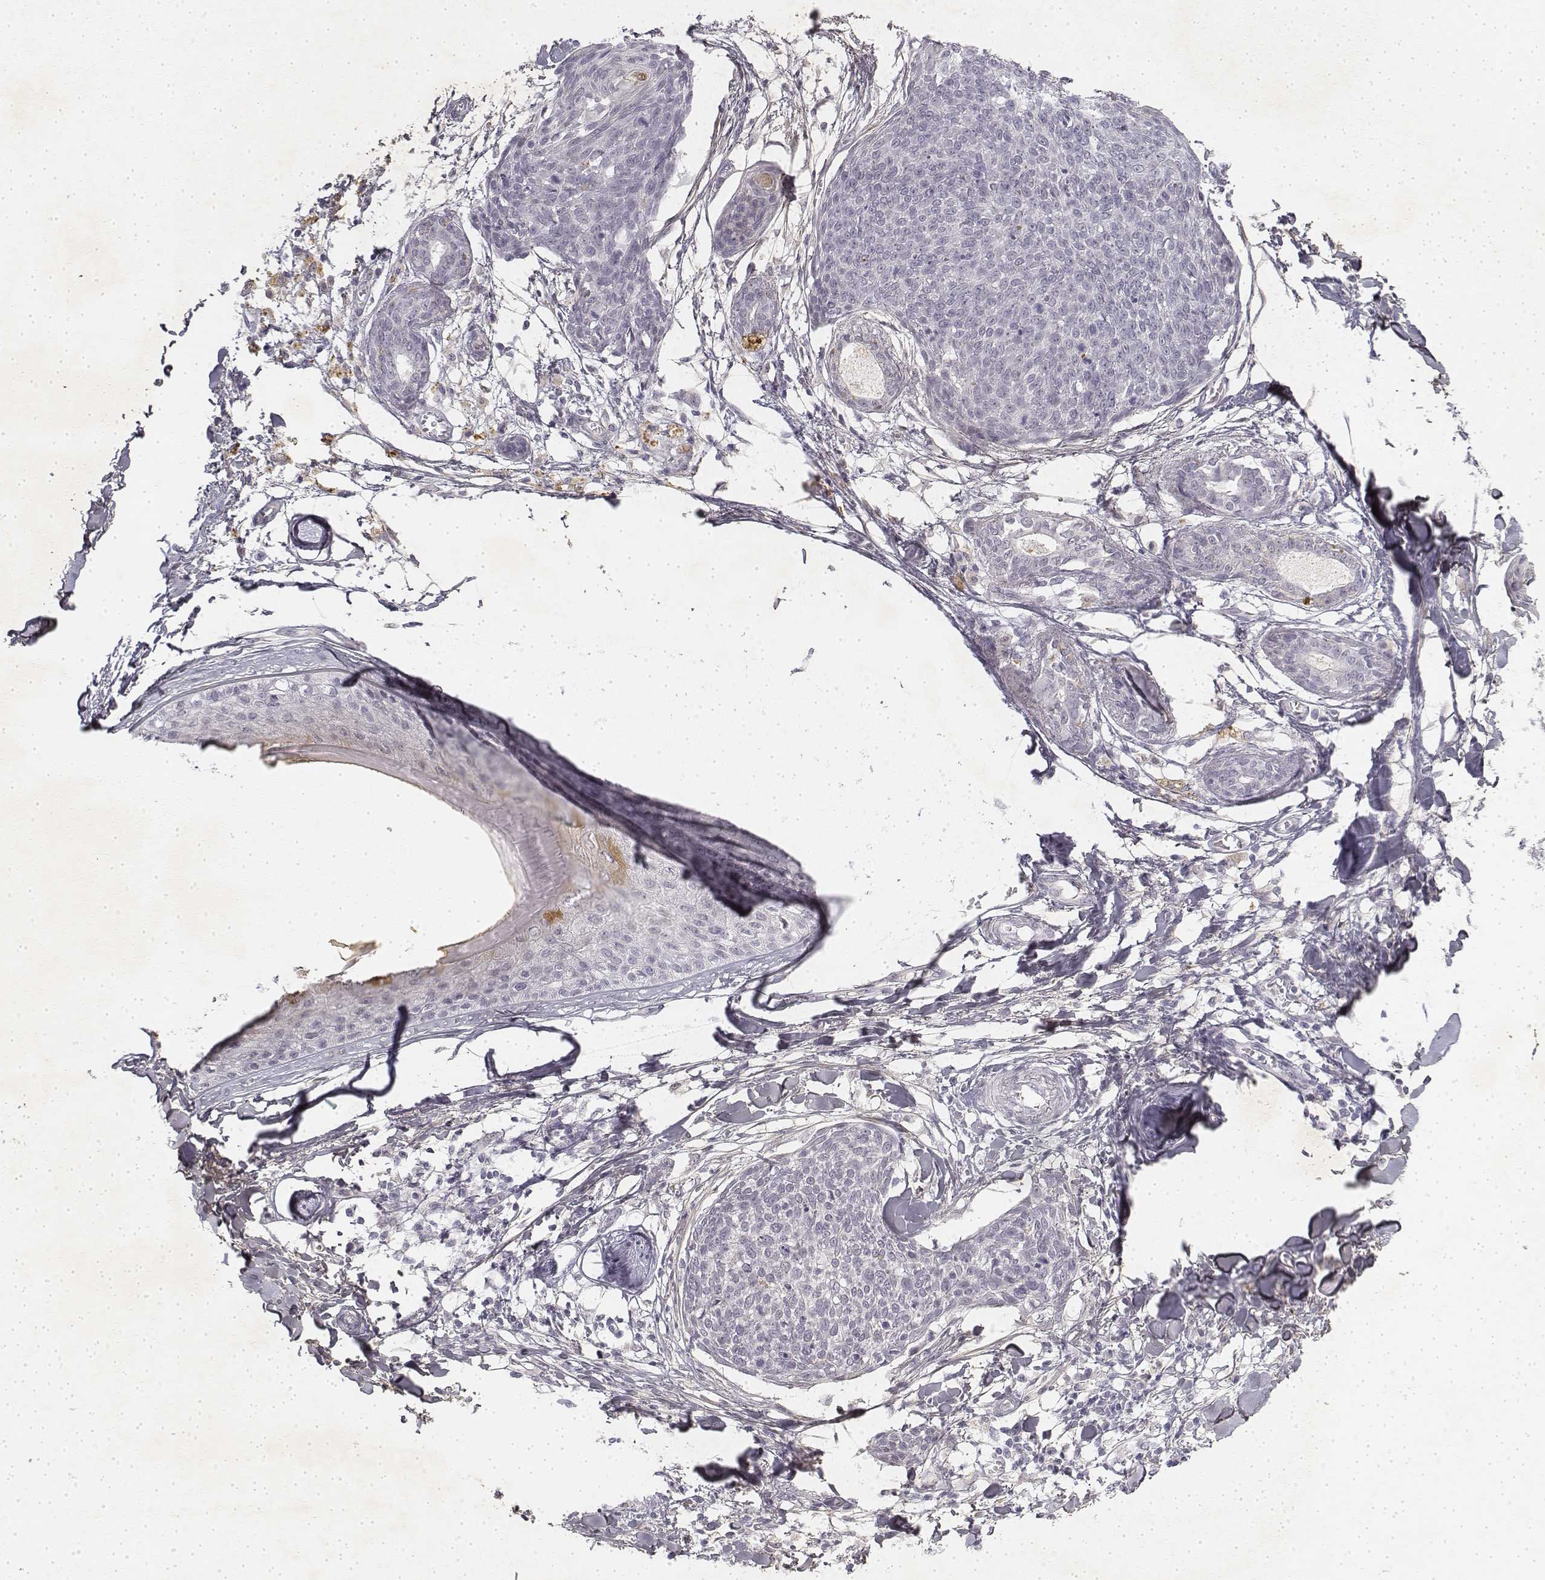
{"staining": {"intensity": "negative", "quantity": "none", "location": "none"}, "tissue": "skin cancer", "cell_type": "Tumor cells", "image_type": "cancer", "snomed": [{"axis": "morphology", "description": "Squamous cell carcinoma, NOS"}, {"axis": "topography", "description": "Skin"}, {"axis": "topography", "description": "Vulva"}], "caption": "The immunohistochemistry (IHC) histopathology image has no significant expression in tumor cells of skin cancer tissue.", "gene": "KRT84", "patient": {"sex": "female", "age": 75}}